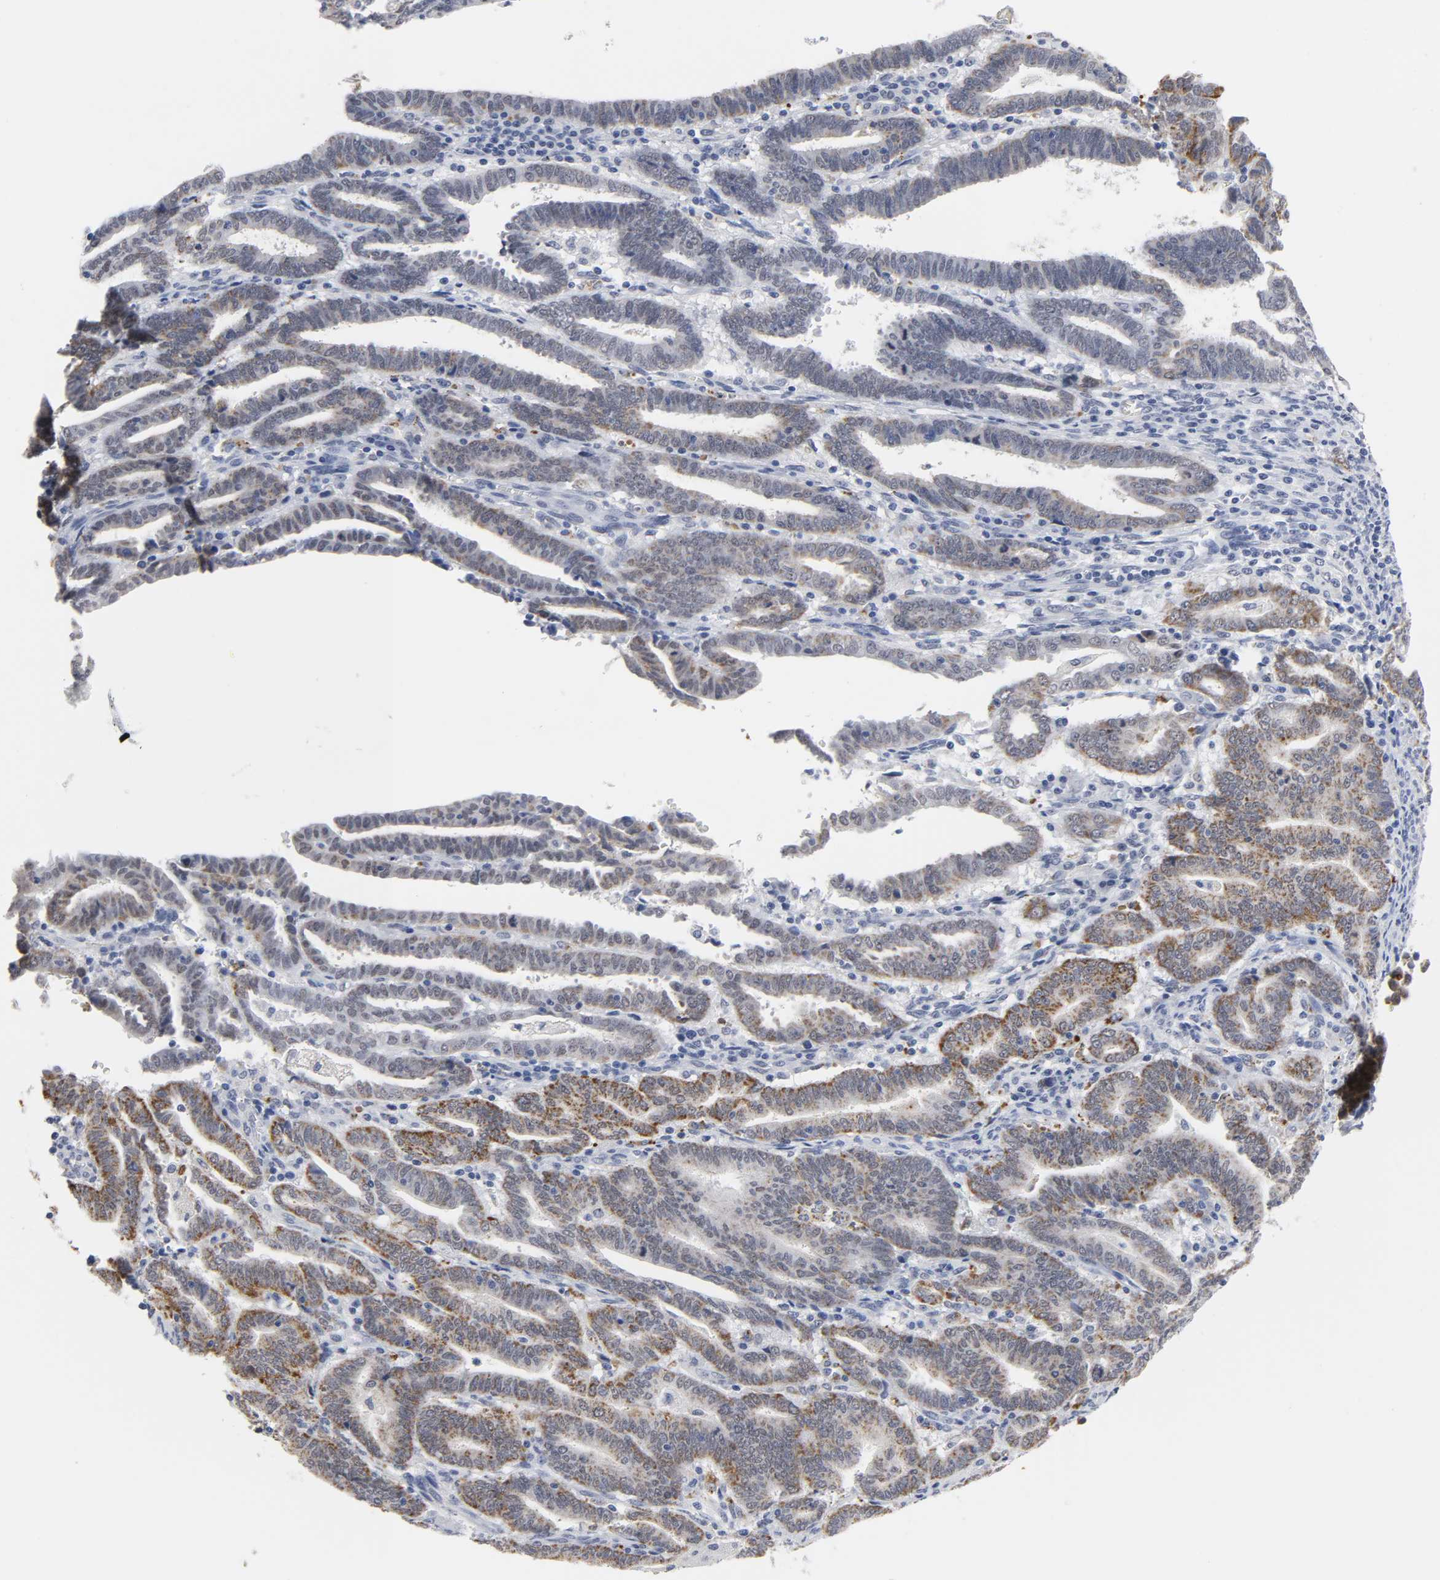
{"staining": {"intensity": "moderate", "quantity": "25%-75%", "location": "cytoplasmic/membranous"}, "tissue": "endometrial cancer", "cell_type": "Tumor cells", "image_type": "cancer", "snomed": [{"axis": "morphology", "description": "Adenocarcinoma, NOS"}, {"axis": "topography", "description": "Uterus"}], "caption": "This micrograph displays endometrial adenocarcinoma stained with immunohistochemistry to label a protein in brown. The cytoplasmic/membranous of tumor cells show moderate positivity for the protein. Nuclei are counter-stained blue.", "gene": "GRHL2", "patient": {"sex": "female", "age": 83}}